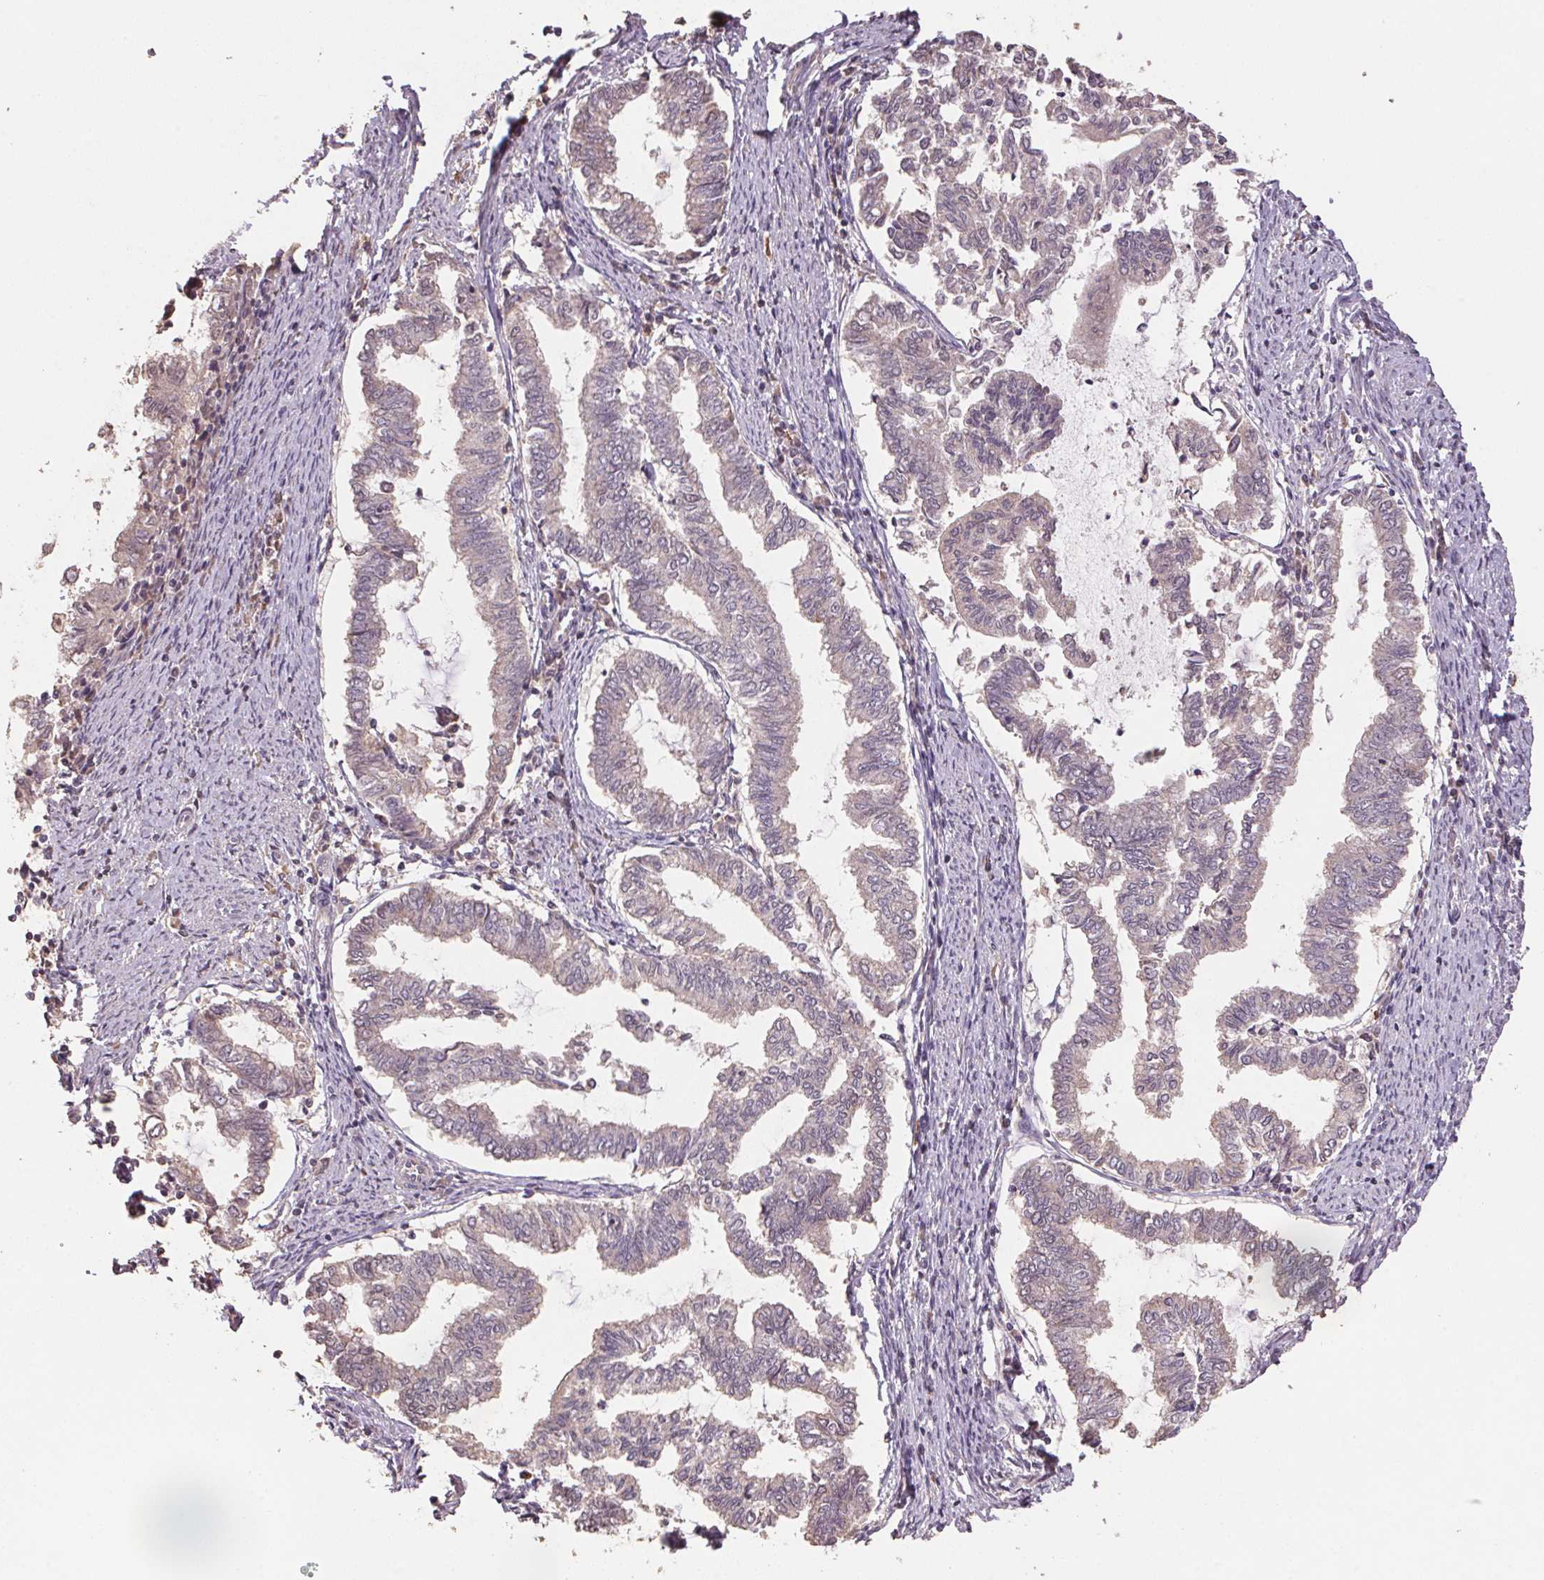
{"staining": {"intensity": "negative", "quantity": "none", "location": "none"}, "tissue": "endometrial cancer", "cell_type": "Tumor cells", "image_type": "cancer", "snomed": [{"axis": "morphology", "description": "Adenocarcinoma, NOS"}, {"axis": "topography", "description": "Endometrium"}], "caption": "IHC micrograph of neoplastic tissue: endometrial cancer (adenocarcinoma) stained with DAB (3,3'-diaminobenzidine) reveals no significant protein expression in tumor cells.", "gene": "CENPF", "patient": {"sex": "female", "age": 79}}